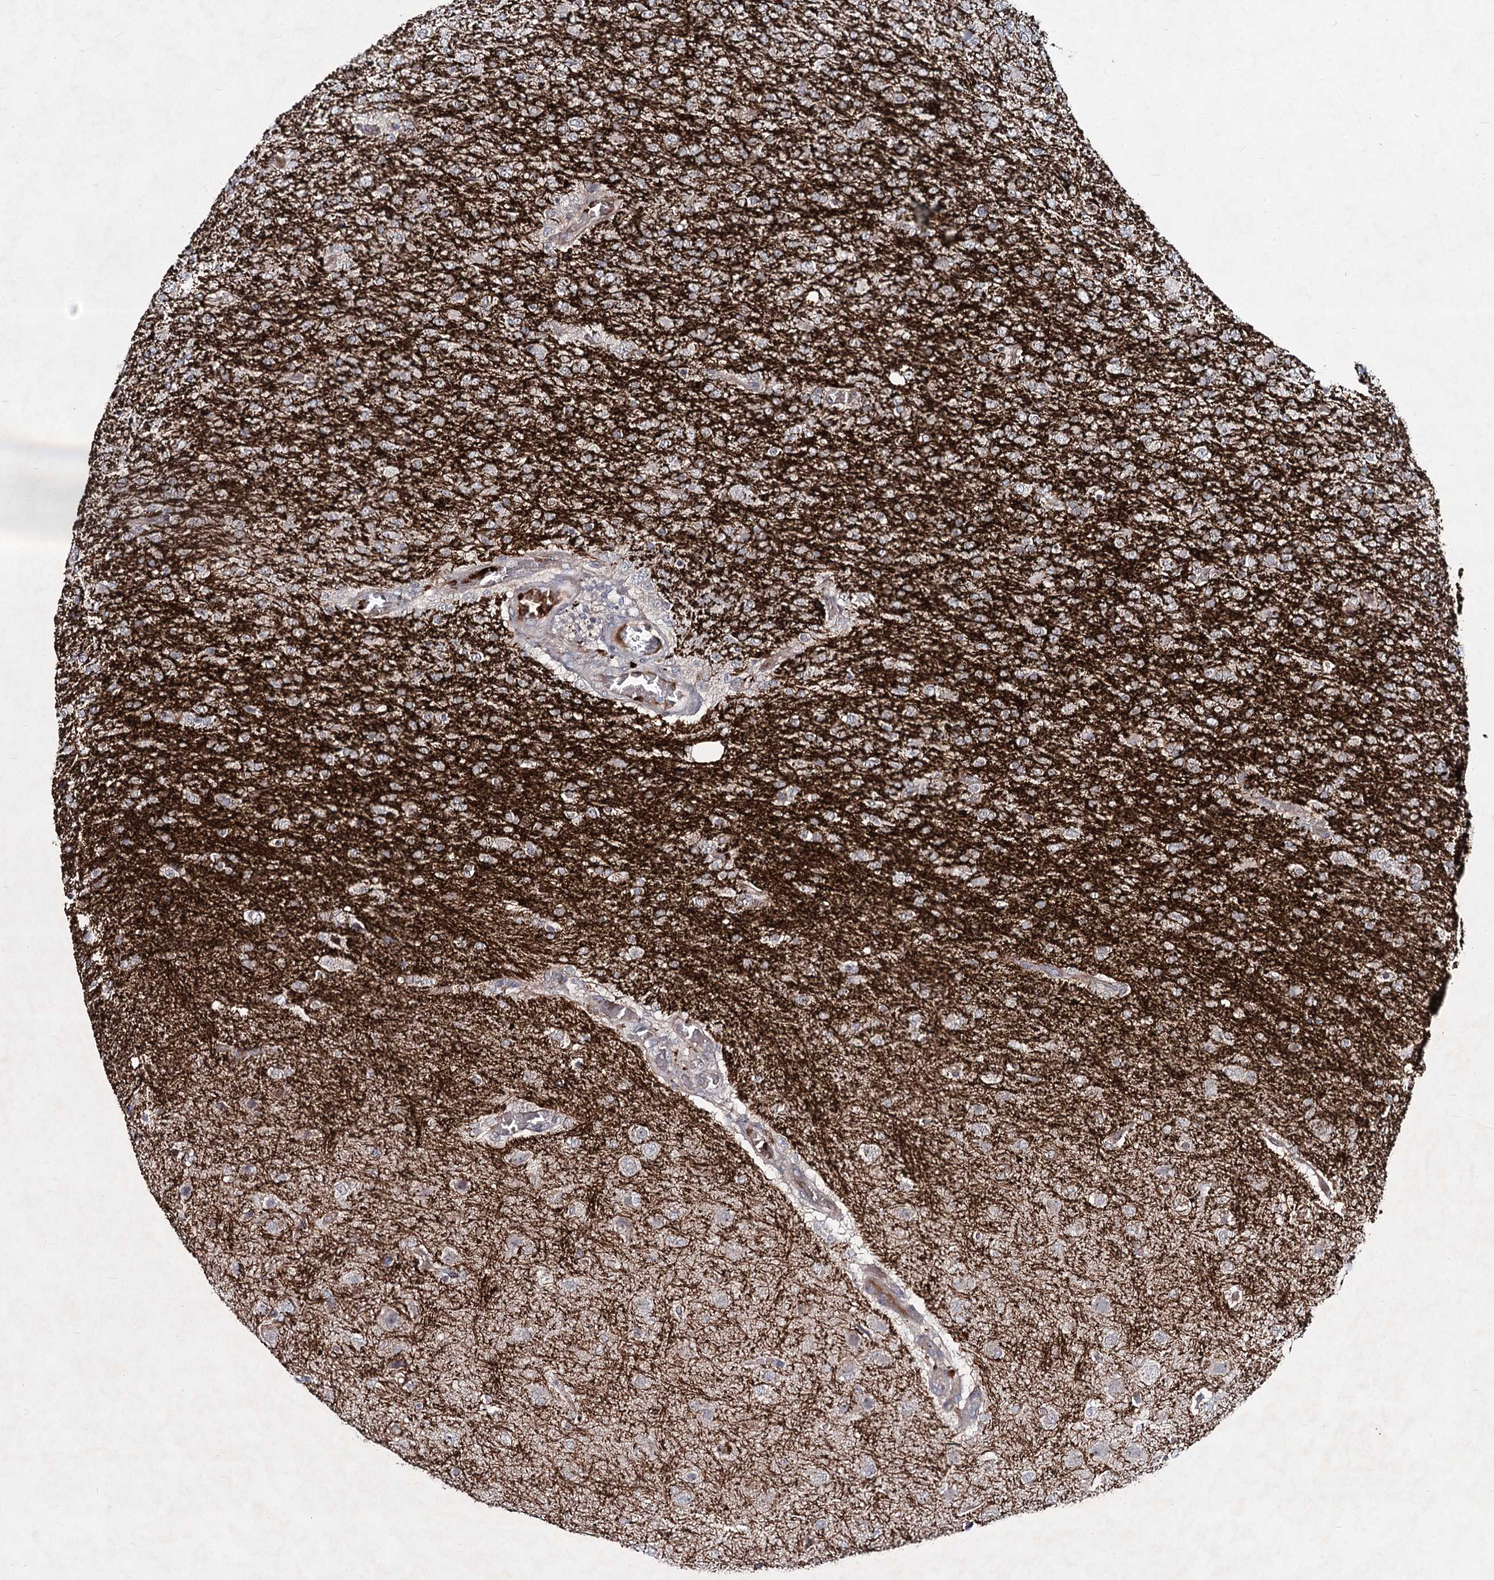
{"staining": {"intensity": "negative", "quantity": "none", "location": "none"}, "tissue": "glioma", "cell_type": "Tumor cells", "image_type": "cancer", "snomed": [{"axis": "morphology", "description": "Glioma, malignant, High grade"}, {"axis": "topography", "description": "Brain"}], "caption": "The immunohistochemistry photomicrograph has no significant staining in tumor cells of glioma tissue.", "gene": "RNF6", "patient": {"sex": "female", "age": 74}}